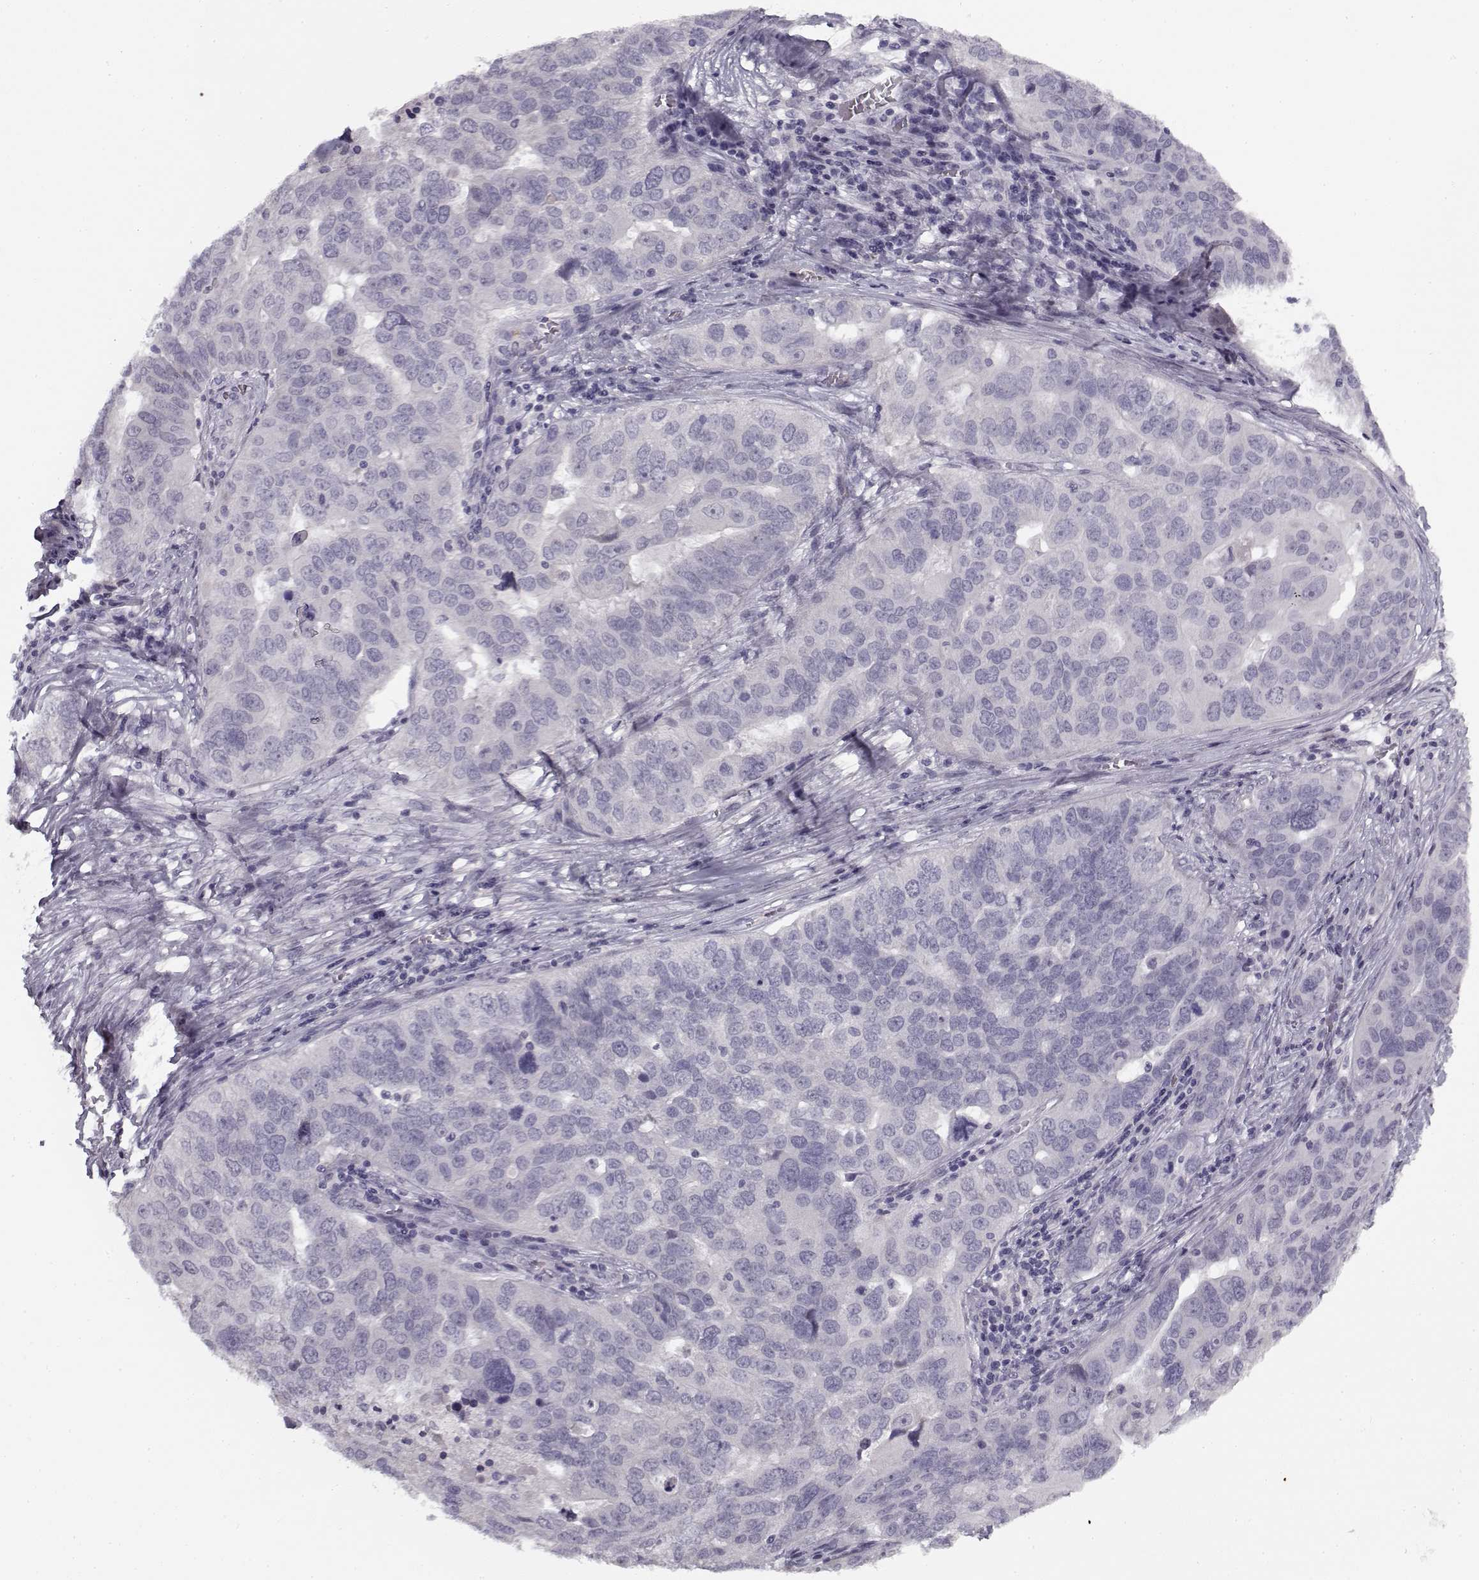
{"staining": {"intensity": "negative", "quantity": "none", "location": "none"}, "tissue": "ovarian cancer", "cell_type": "Tumor cells", "image_type": "cancer", "snomed": [{"axis": "morphology", "description": "Carcinoma, endometroid"}, {"axis": "topography", "description": "Soft tissue"}, {"axis": "topography", "description": "Ovary"}], "caption": "DAB (3,3'-diaminobenzidine) immunohistochemical staining of ovarian cancer (endometroid carcinoma) exhibits no significant positivity in tumor cells.", "gene": "SNCA", "patient": {"sex": "female", "age": 52}}